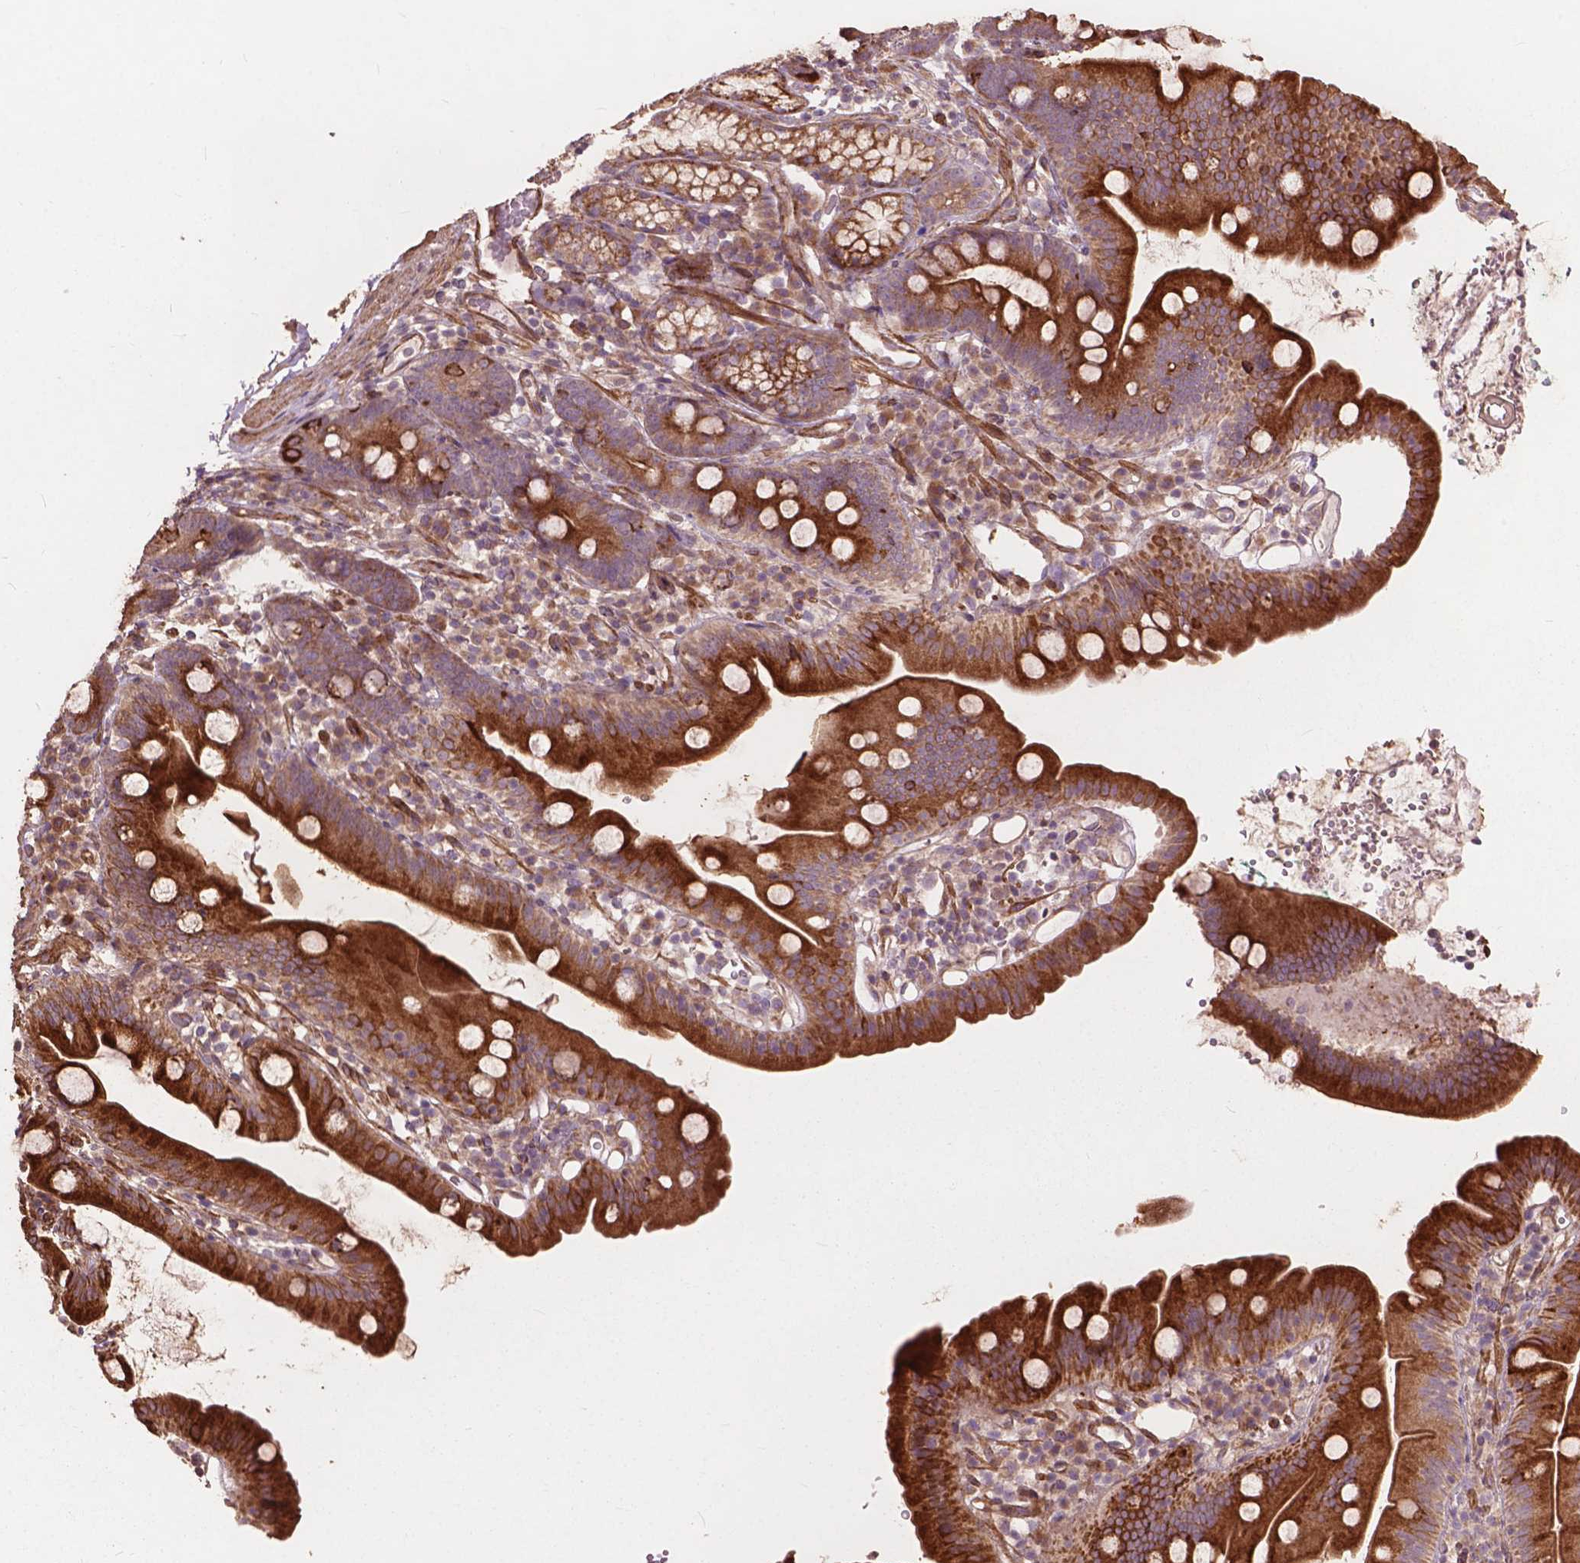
{"staining": {"intensity": "strong", "quantity": "25%-75%", "location": "cytoplasmic/membranous"}, "tissue": "duodenum", "cell_type": "Glandular cells", "image_type": "normal", "snomed": [{"axis": "morphology", "description": "Normal tissue, NOS"}, {"axis": "topography", "description": "Duodenum"}], "caption": "IHC image of unremarkable human duodenum stained for a protein (brown), which displays high levels of strong cytoplasmic/membranous positivity in about 25%-75% of glandular cells.", "gene": "FNIP1", "patient": {"sex": "female", "age": 67}}